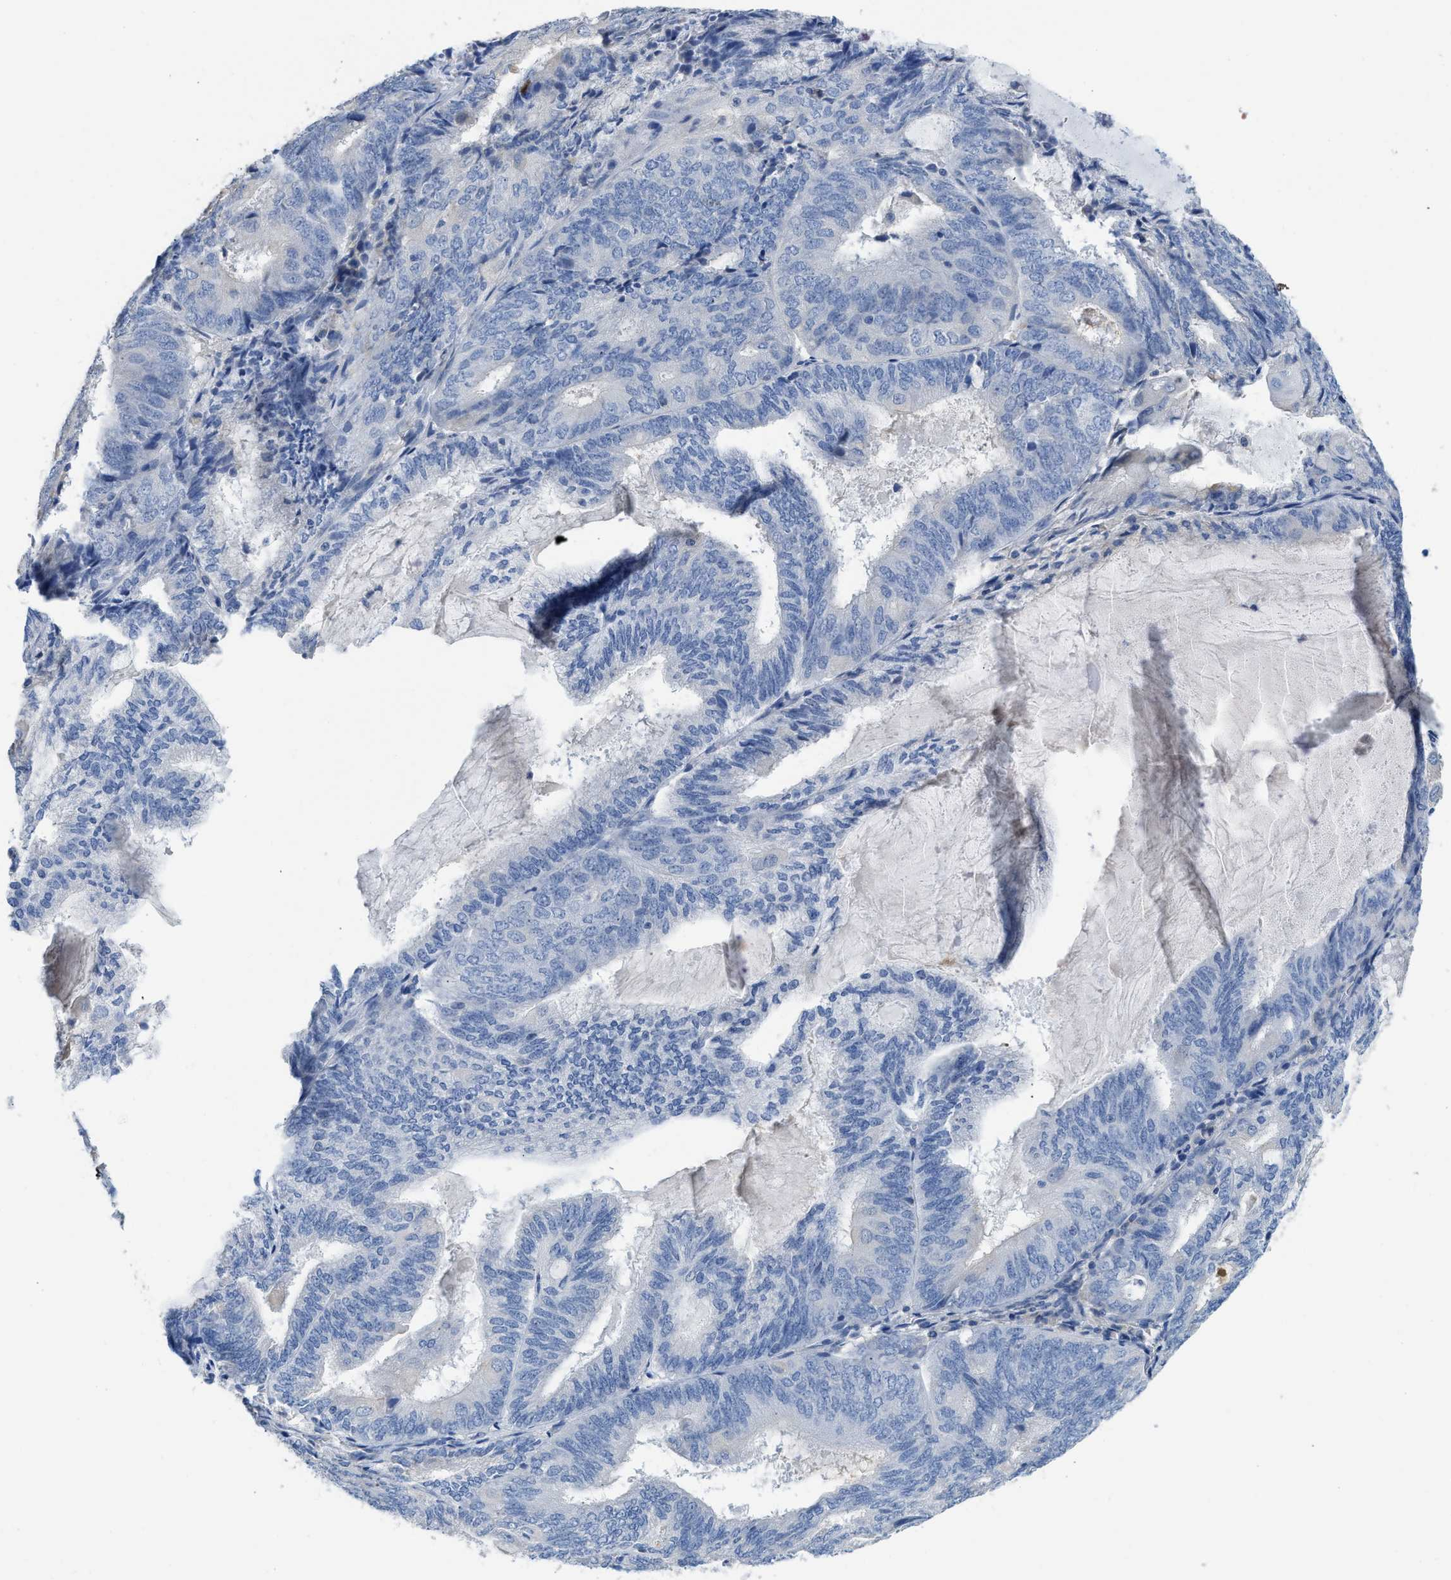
{"staining": {"intensity": "negative", "quantity": "none", "location": "none"}, "tissue": "endometrial cancer", "cell_type": "Tumor cells", "image_type": "cancer", "snomed": [{"axis": "morphology", "description": "Adenocarcinoma, NOS"}, {"axis": "topography", "description": "Endometrium"}], "caption": "Protein analysis of endometrial cancer (adenocarcinoma) shows no significant staining in tumor cells.", "gene": "C1S", "patient": {"sex": "female", "age": 81}}